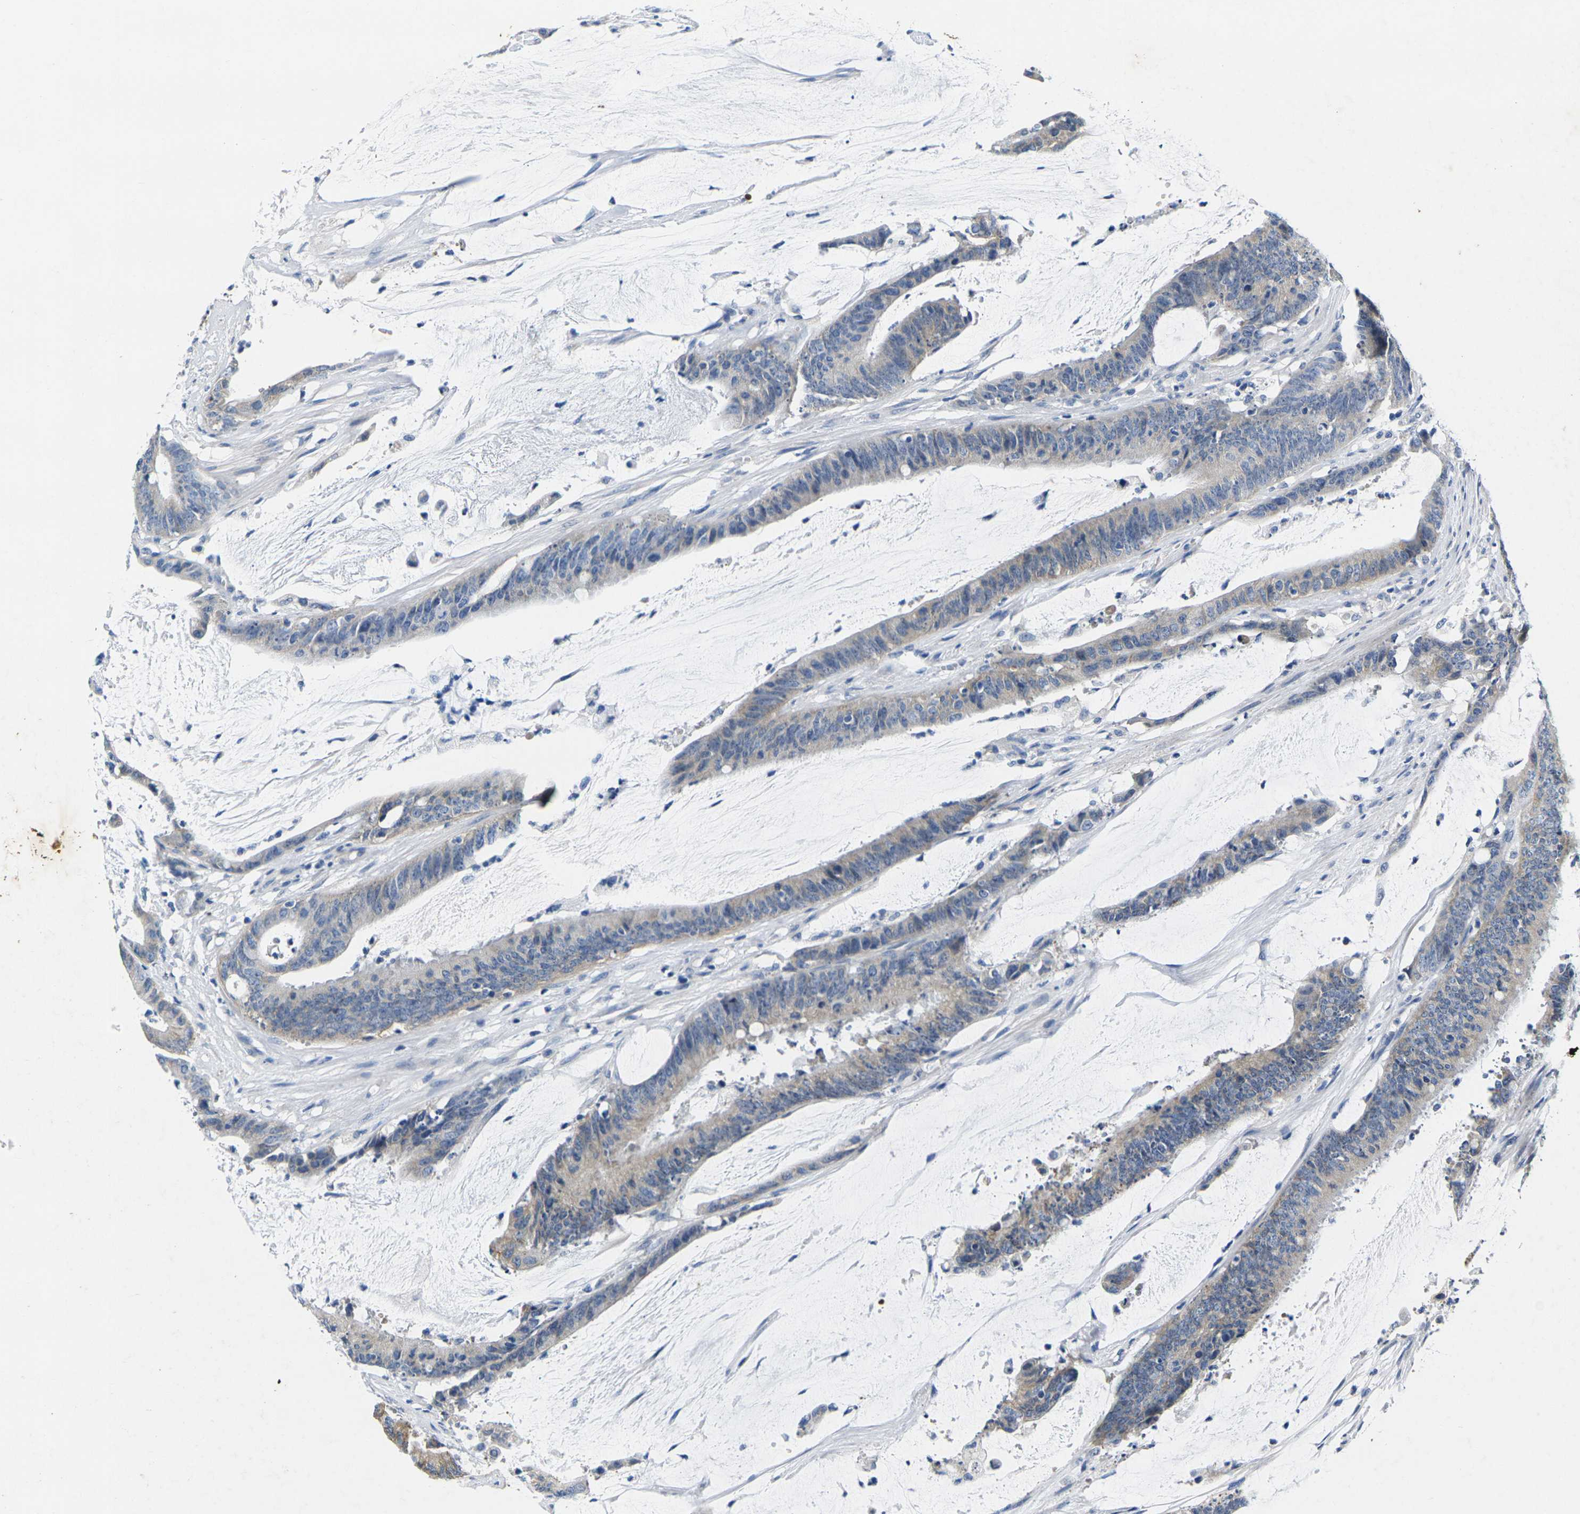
{"staining": {"intensity": "weak", "quantity": "25%-75%", "location": "cytoplasmic/membranous"}, "tissue": "colorectal cancer", "cell_type": "Tumor cells", "image_type": "cancer", "snomed": [{"axis": "morphology", "description": "Adenocarcinoma, NOS"}, {"axis": "topography", "description": "Rectum"}], "caption": "Immunohistochemistry staining of colorectal cancer, which demonstrates low levels of weak cytoplasmic/membranous expression in about 25%-75% of tumor cells indicating weak cytoplasmic/membranous protein expression. The staining was performed using DAB (brown) for protein detection and nuclei were counterstained in hematoxylin (blue).", "gene": "NOCT", "patient": {"sex": "female", "age": 66}}